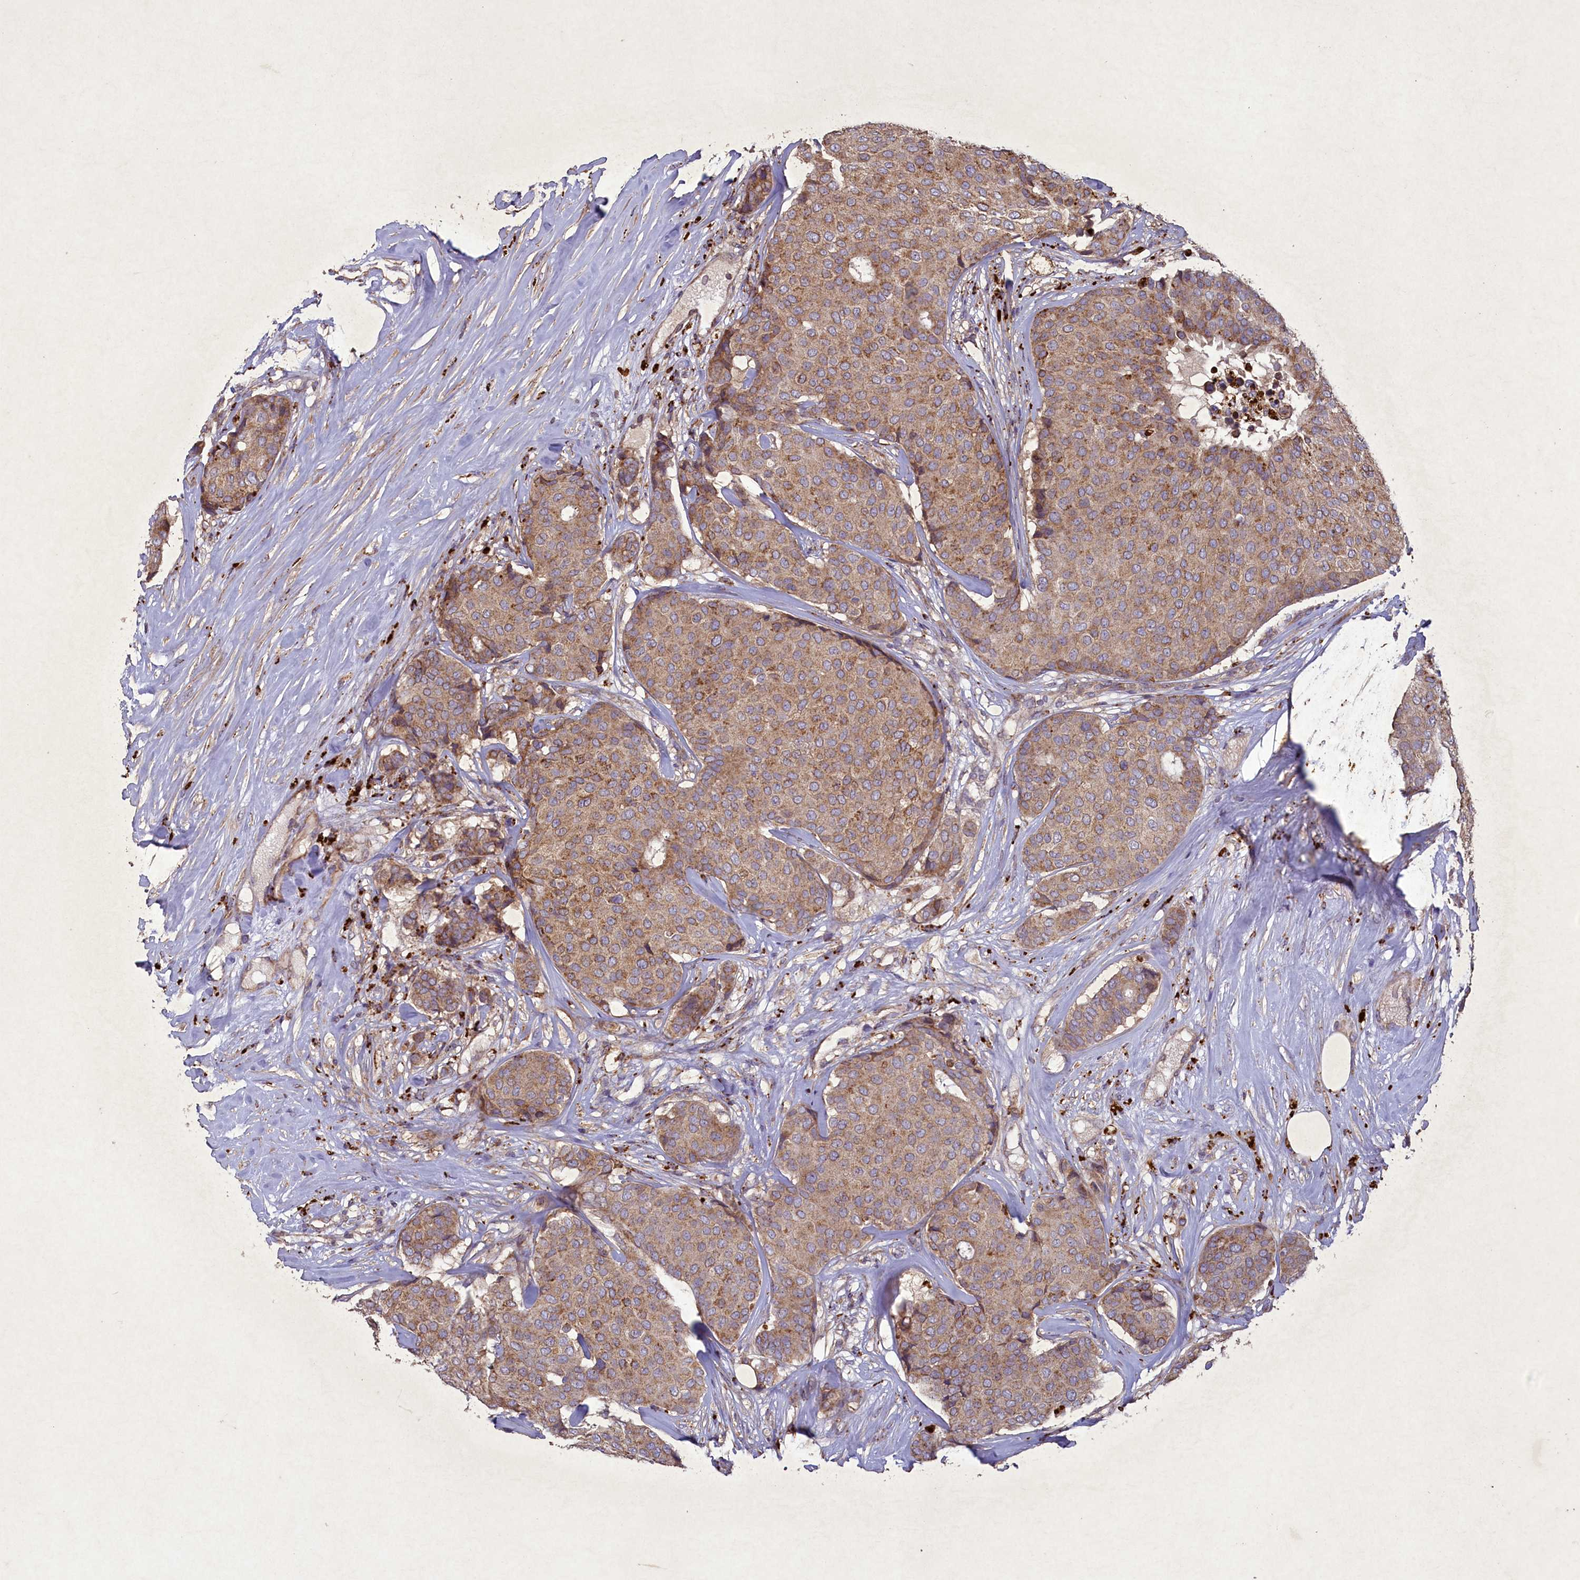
{"staining": {"intensity": "moderate", "quantity": ">75%", "location": "cytoplasmic/membranous"}, "tissue": "breast cancer", "cell_type": "Tumor cells", "image_type": "cancer", "snomed": [{"axis": "morphology", "description": "Duct carcinoma"}, {"axis": "topography", "description": "Breast"}], "caption": "There is medium levels of moderate cytoplasmic/membranous expression in tumor cells of infiltrating ductal carcinoma (breast), as demonstrated by immunohistochemical staining (brown color).", "gene": "CIAO2B", "patient": {"sex": "female", "age": 75}}